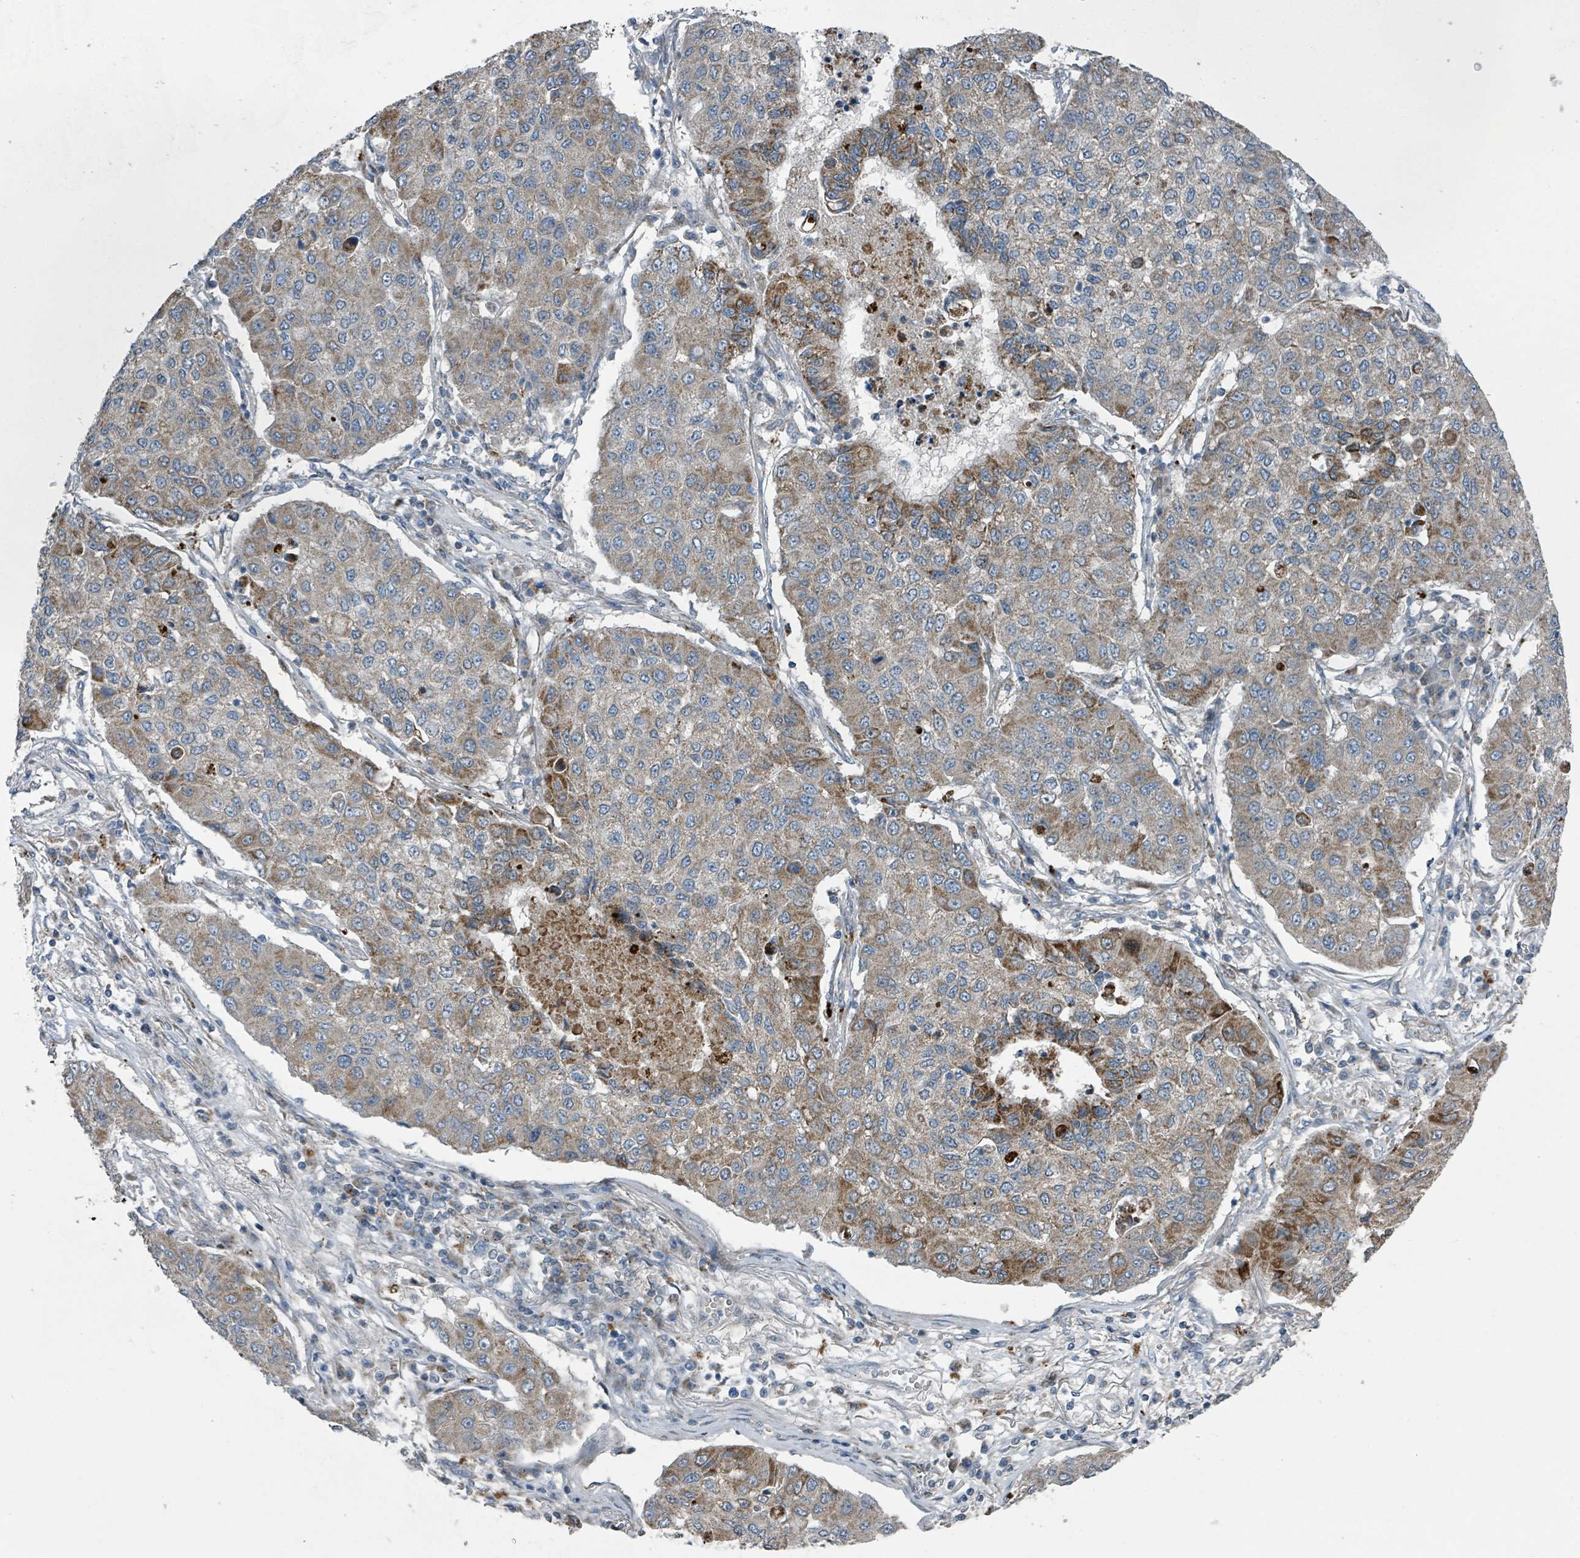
{"staining": {"intensity": "moderate", "quantity": "25%-75%", "location": "cytoplasmic/membranous"}, "tissue": "lung cancer", "cell_type": "Tumor cells", "image_type": "cancer", "snomed": [{"axis": "morphology", "description": "Squamous cell carcinoma, NOS"}, {"axis": "topography", "description": "Lung"}], "caption": "IHC (DAB (3,3'-diaminobenzidine)) staining of squamous cell carcinoma (lung) reveals moderate cytoplasmic/membranous protein staining in about 25%-75% of tumor cells.", "gene": "DIPK2A", "patient": {"sex": "male", "age": 74}}